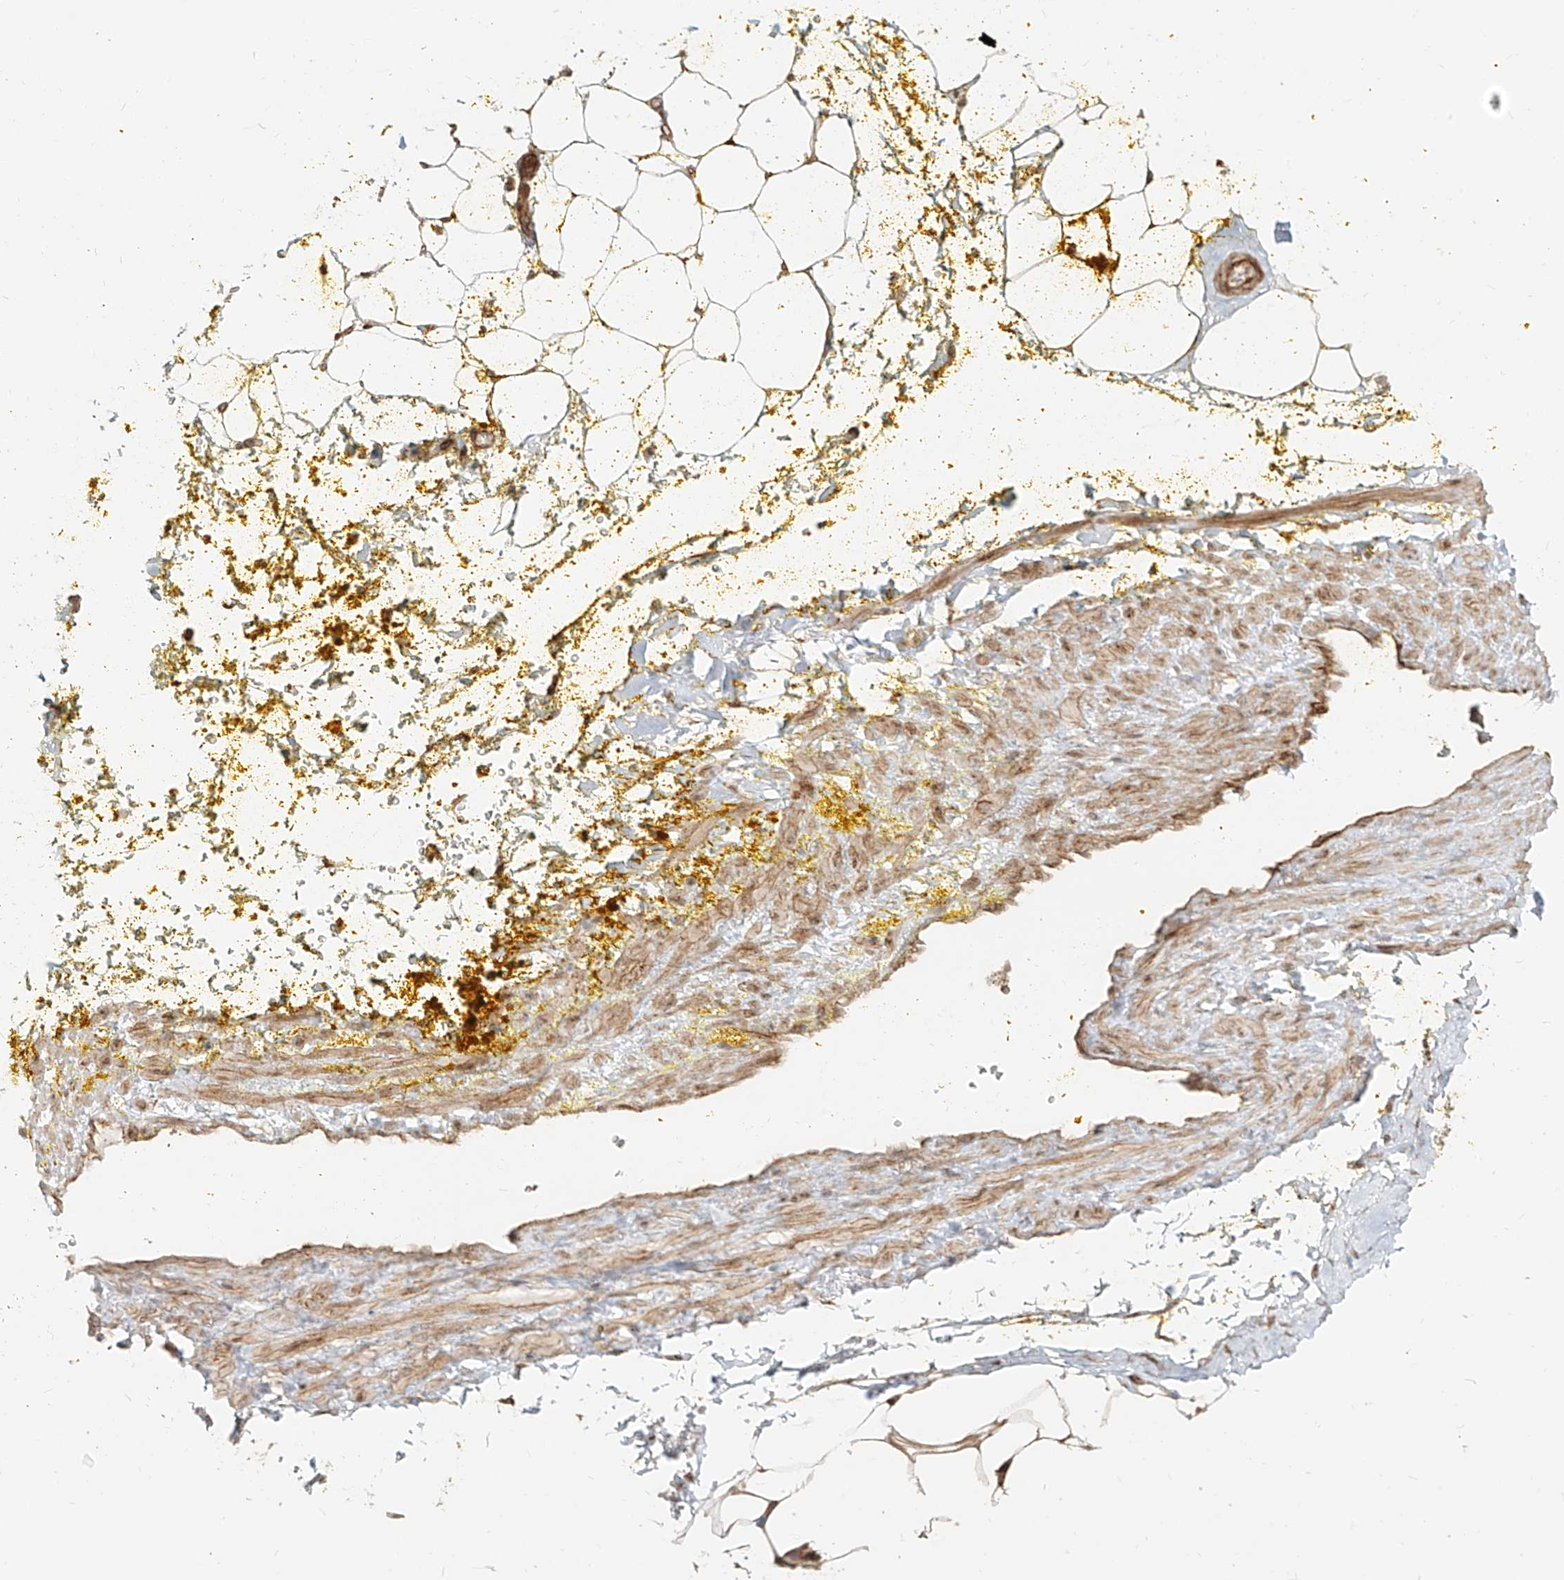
{"staining": {"intensity": "moderate", "quantity": ">75%", "location": "cytoplasmic/membranous"}, "tissue": "adipose tissue", "cell_type": "Adipocytes", "image_type": "normal", "snomed": [{"axis": "morphology", "description": "Normal tissue, NOS"}, {"axis": "morphology", "description": "Adenocarcinoma, Low grade"}, {"axis": "topography", "description": "Prostate"}, {"axis": "topography", "description": "Peripheral nerve tissue"}], "caption": "Human adipose tissue stained with a brown dye displays moderate cytoplasmic/membranous positive positivity in about >75% of adipocytes.", "gene": "UBE2K", "patient": {"sex": "male", "age": 63}}